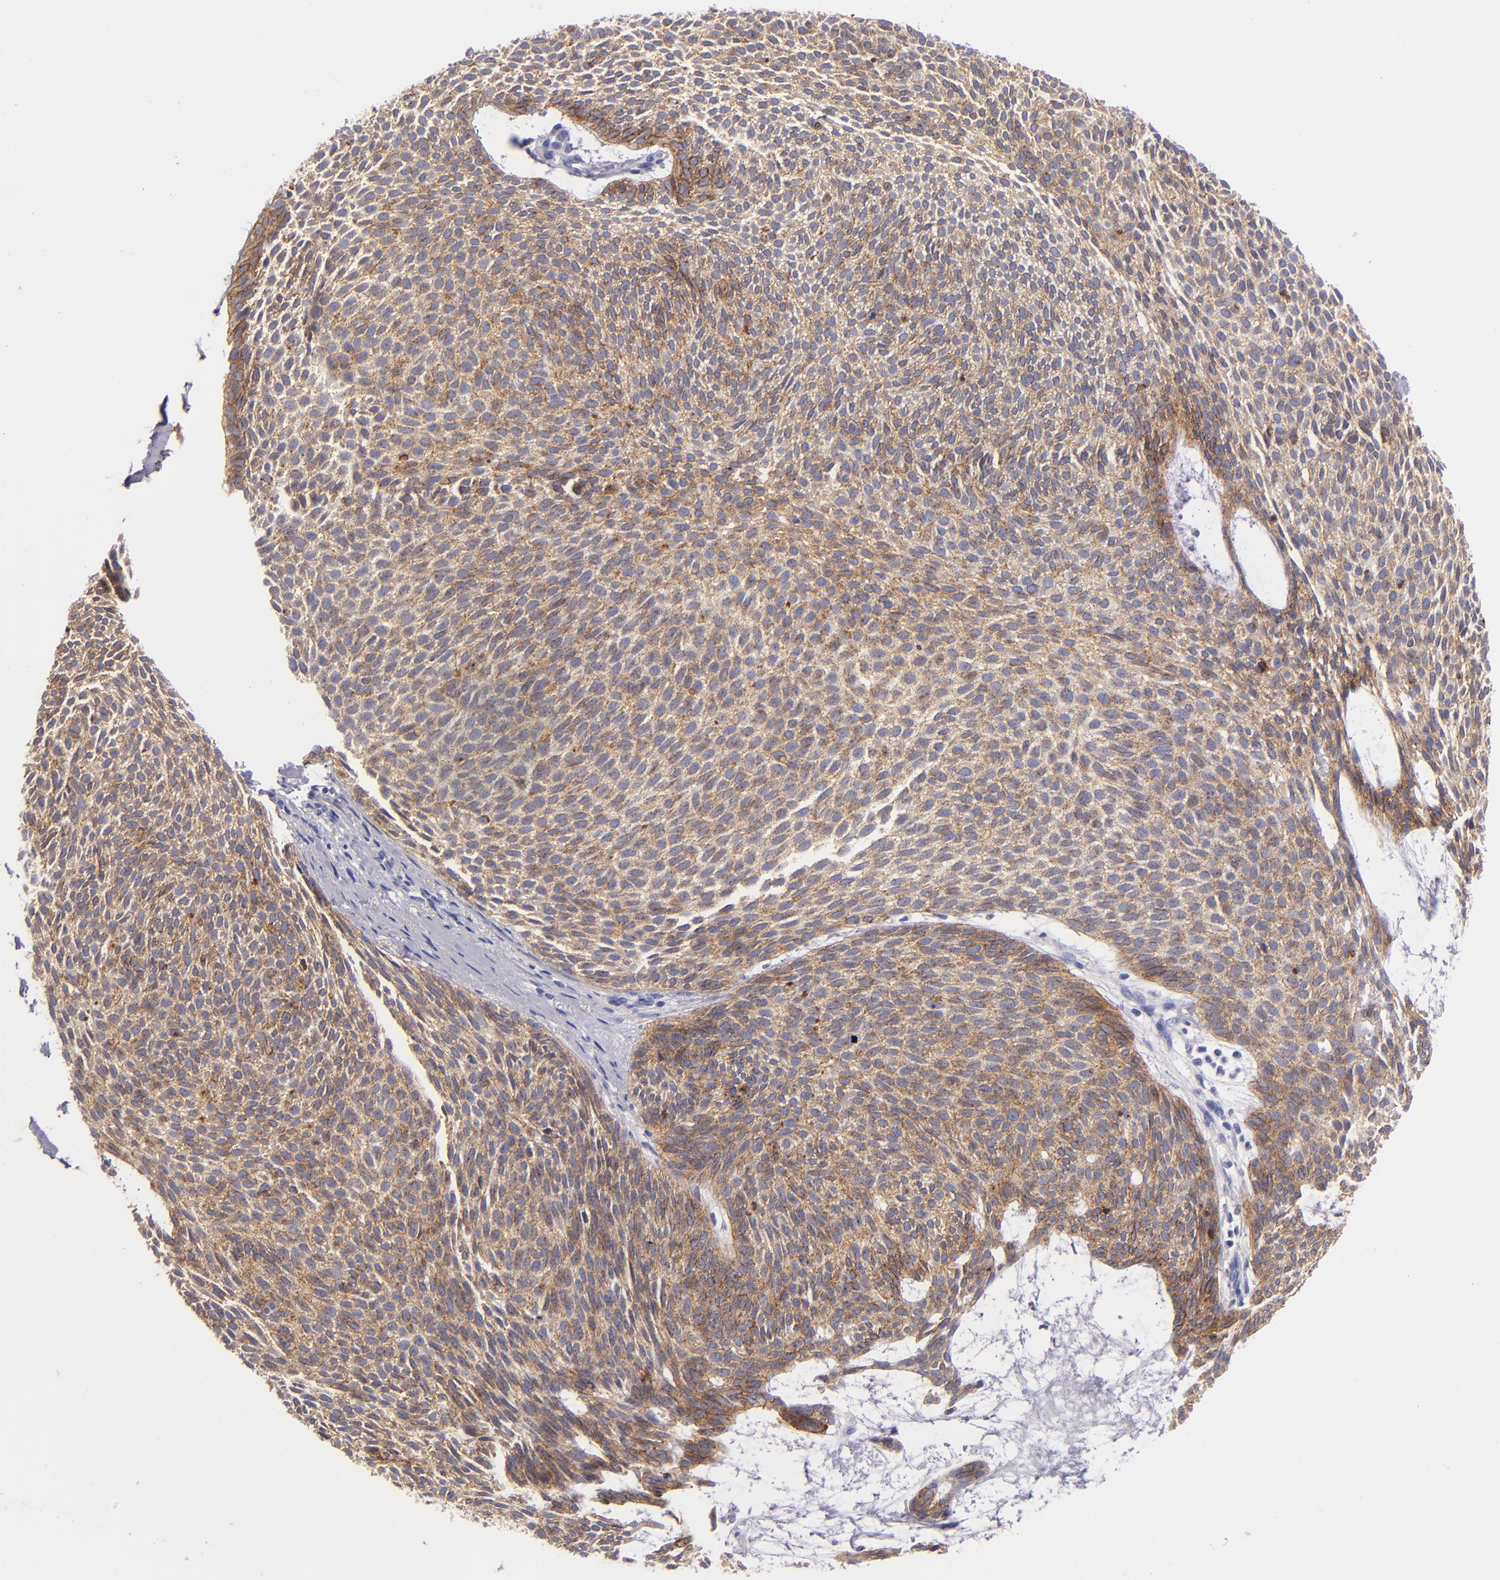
{"staining": {"intensity": "strong", "quantity": ">75%", "location": "cytoplasmic/membranous"}, "tissue": "skin cancer", "cell_type": "Tumor cells", "image_type": "cancer", "snomed": [{"axis": "morphology", "description": "Basal cell carcinoma"}, {"axis": "topography", "description": "Skin"}], "caption": "Immunohistochemical staining of human skin cancer displays high levels of strong cytoplasmic/membranous protein positivity in about >75% of tumor cells.", "gene": "CDH3", "patient": {"sex": "male", "age": 84}}